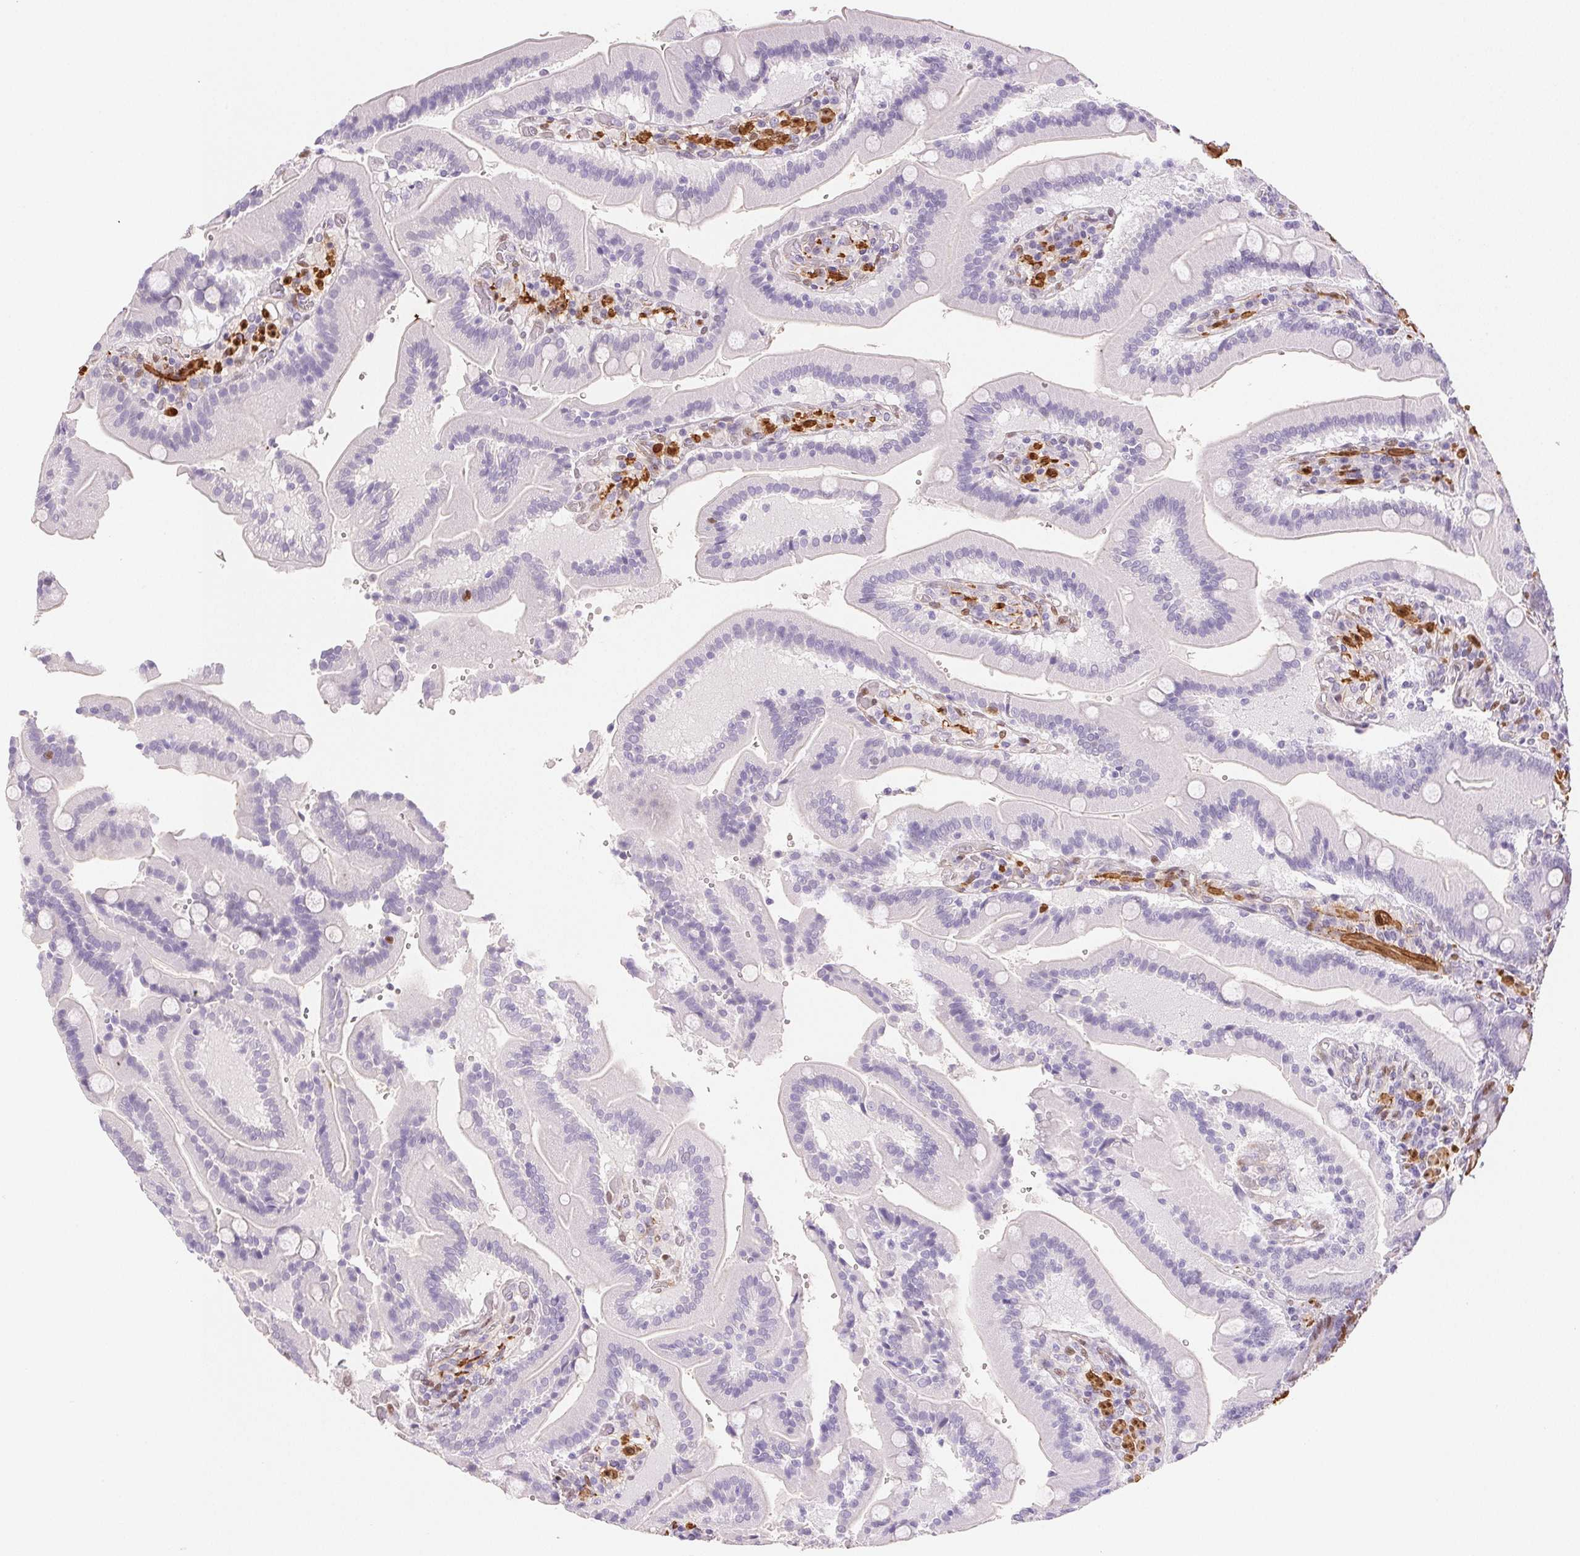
{"staining": {"intensity": "strong", "quantity": "<25%", "location": "nuclear"}, "tissue": "duodenum", "cell_type": "Glandular cells", "image_type": "normal", "snomed": [{"axis": "morphology", "description": "Normal tissue, NOS"}, {"axis": "topography", "description": "Duodenum"}], "caption": "A high-resolution image shows immunohistochemistry (IHC) staining of unremarkable duodenum, which exhibits strong nuclear positivity in about <25% of glandular cells.", "gene": "SMTN", "patient": {"sex": "female", "age": 62}}